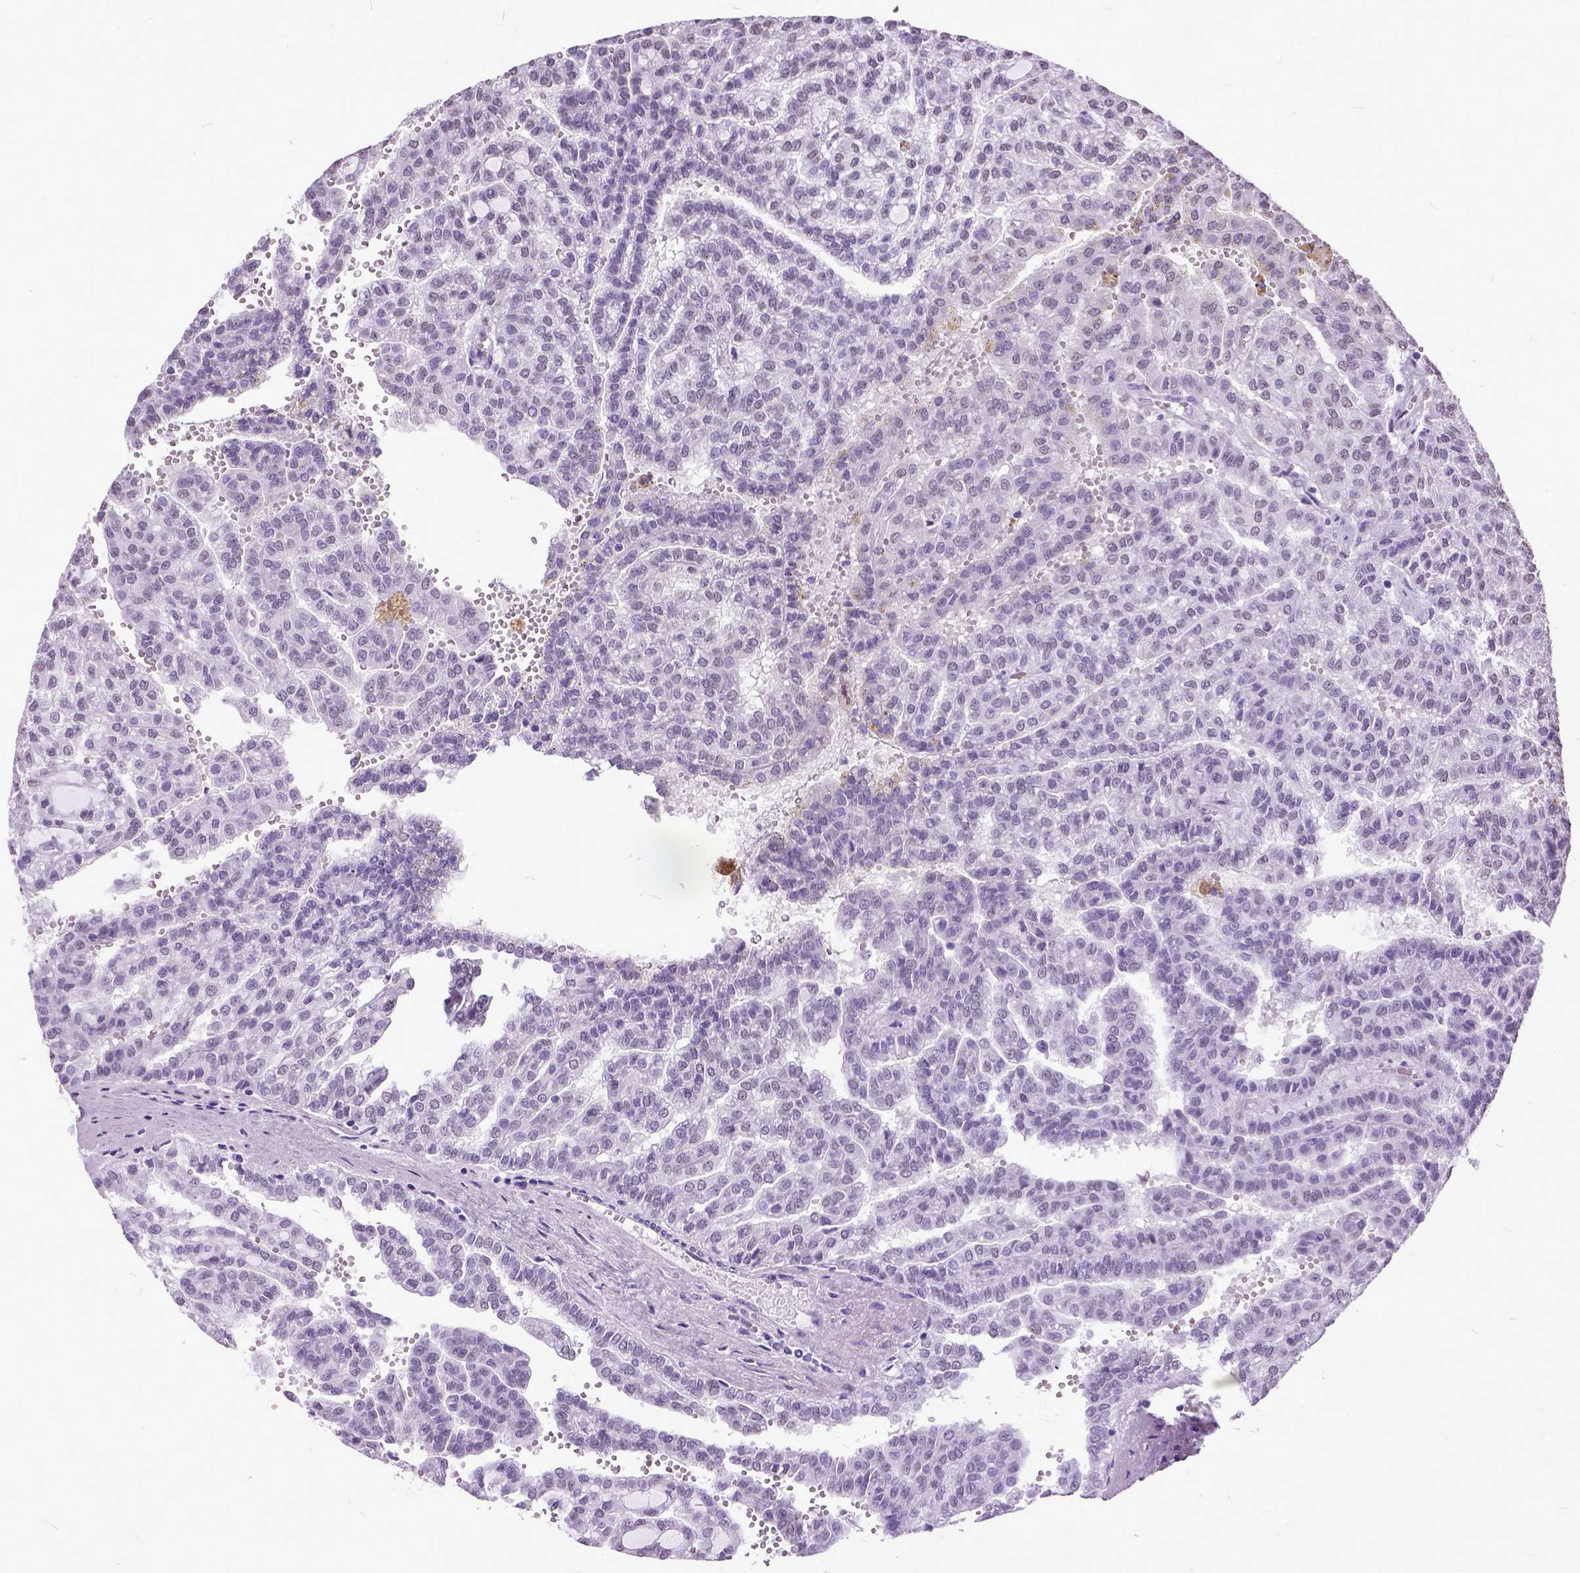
{"staining": {"intensity": "negative", "quantity": "none", "location": "none"}, "tissue": "renal cancer", "cell_type": "Tumor cells", "image_type": "cancer", "snomed": [{"axis": "morphology", "description": "Adenocarcinoma, NOS"}, {"axis": "topography", "description": "Kidney"}], "caption": "The histopathology image displays no significant positivity in tumor cells of renal cancer.", "gene": "MARCHF10", "patient": {"sex": "male", "age": 63}}